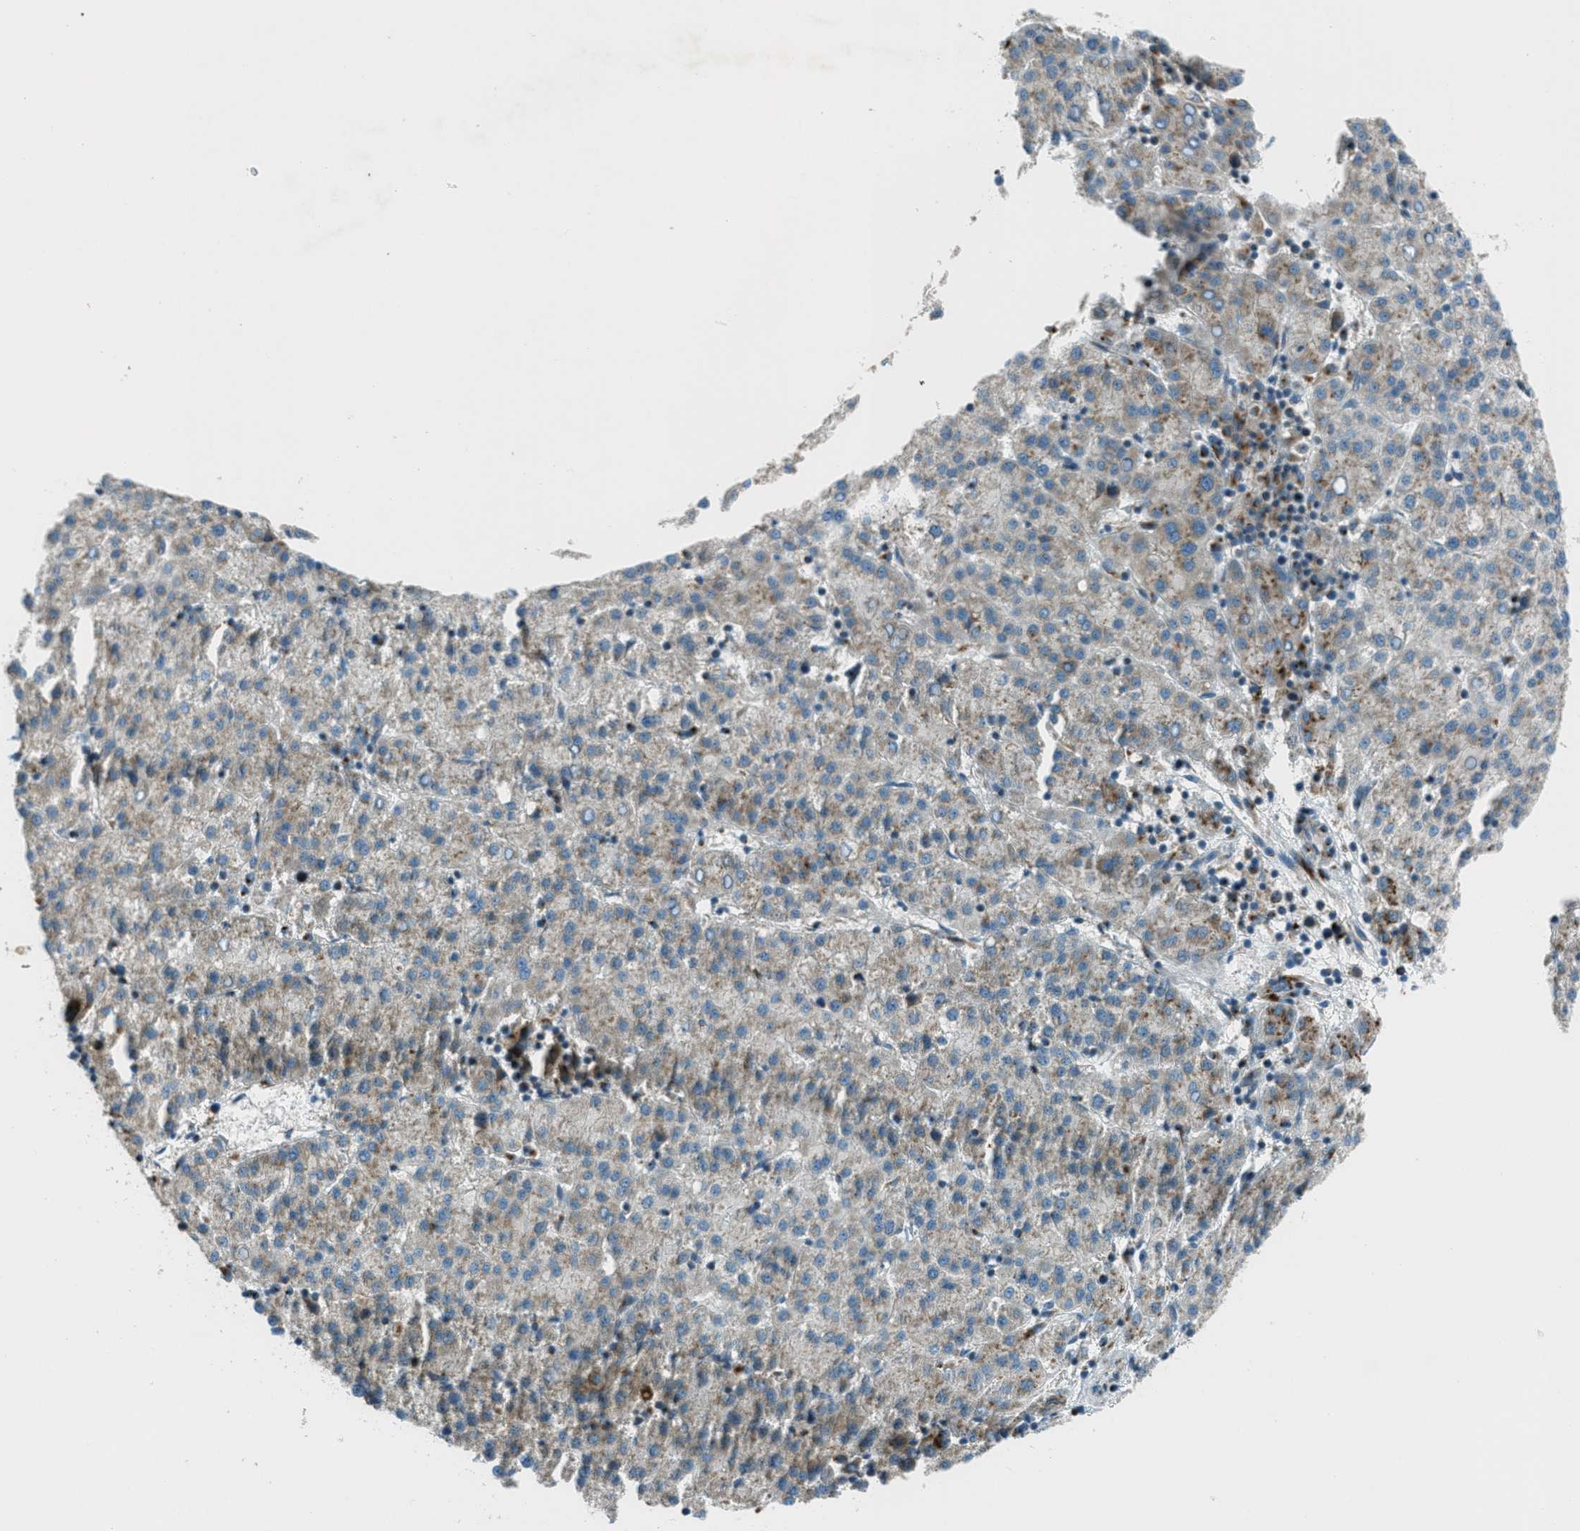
{"staining": {"intensity": "weak", "quantity": "25%-75%", "location": "cytoplasmic/membranous"}, "tissue": "liver cancer", "cell_type": "Tumor cells", "image_type": "cancer", "snomed": [{"axis": "morphology", "description": "Carcinoma, Hepatocellular, NOS"}, {"axis": "topography", "description": "Liver"}], "caption": "A brown stain labels weak cytoplasmic/membranous staining of a protein in human liver hepatocellular carcinoma tumor cells. The staining was performed using DAB to visualize the protein expression in brown, while the nuclei were stained in blue with hematoxylin (Magnification: 20x).", "gene": "BCKDK", "patient": {"sex": "female", "age": 58}}